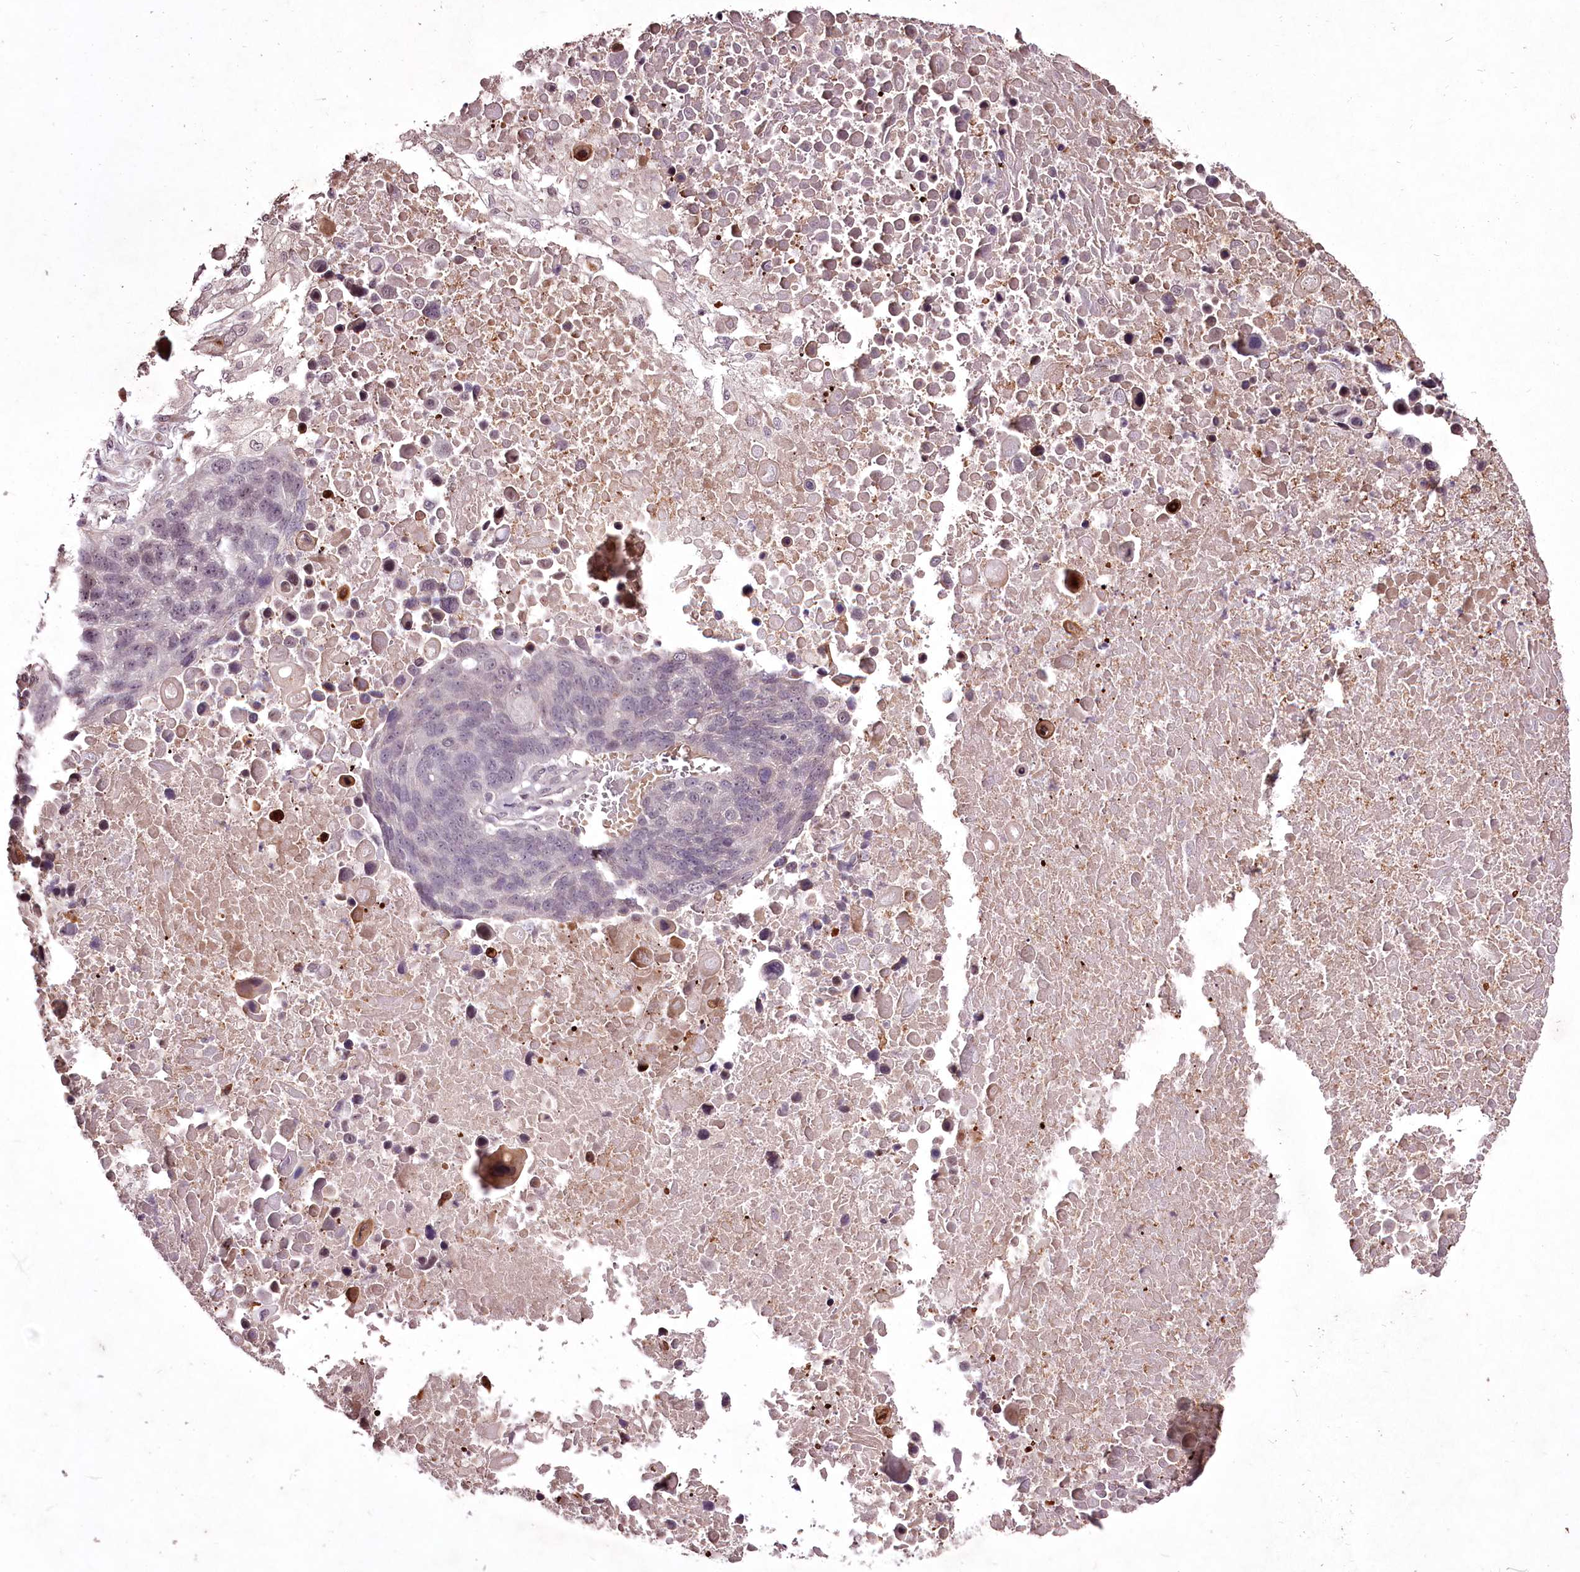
{"staining": {"intensity": "weak", "quantity": "<25%", "location": "nuclear"}, "tissue": "lung cancer", "cell_type": "Tumor cells", "image_type": "cancer", "snomed": [{"axis": "morphology", "description": "Normal tissue, NOS"}, {"axis": "morphology", "description": "Squamous cell carcinoma, NOS"}, {"axis": "topography", "description": "Lymph node"}, {"axis": "topography", "description": "Lung"}], "caption": "A high-resolution photomicrograph shows immunohistochemistry staining of lung cancer, which displays no significant expression in tumor cells.", "gene": "ADRA1D", "patient": {"sex": "male", "age": 66}}